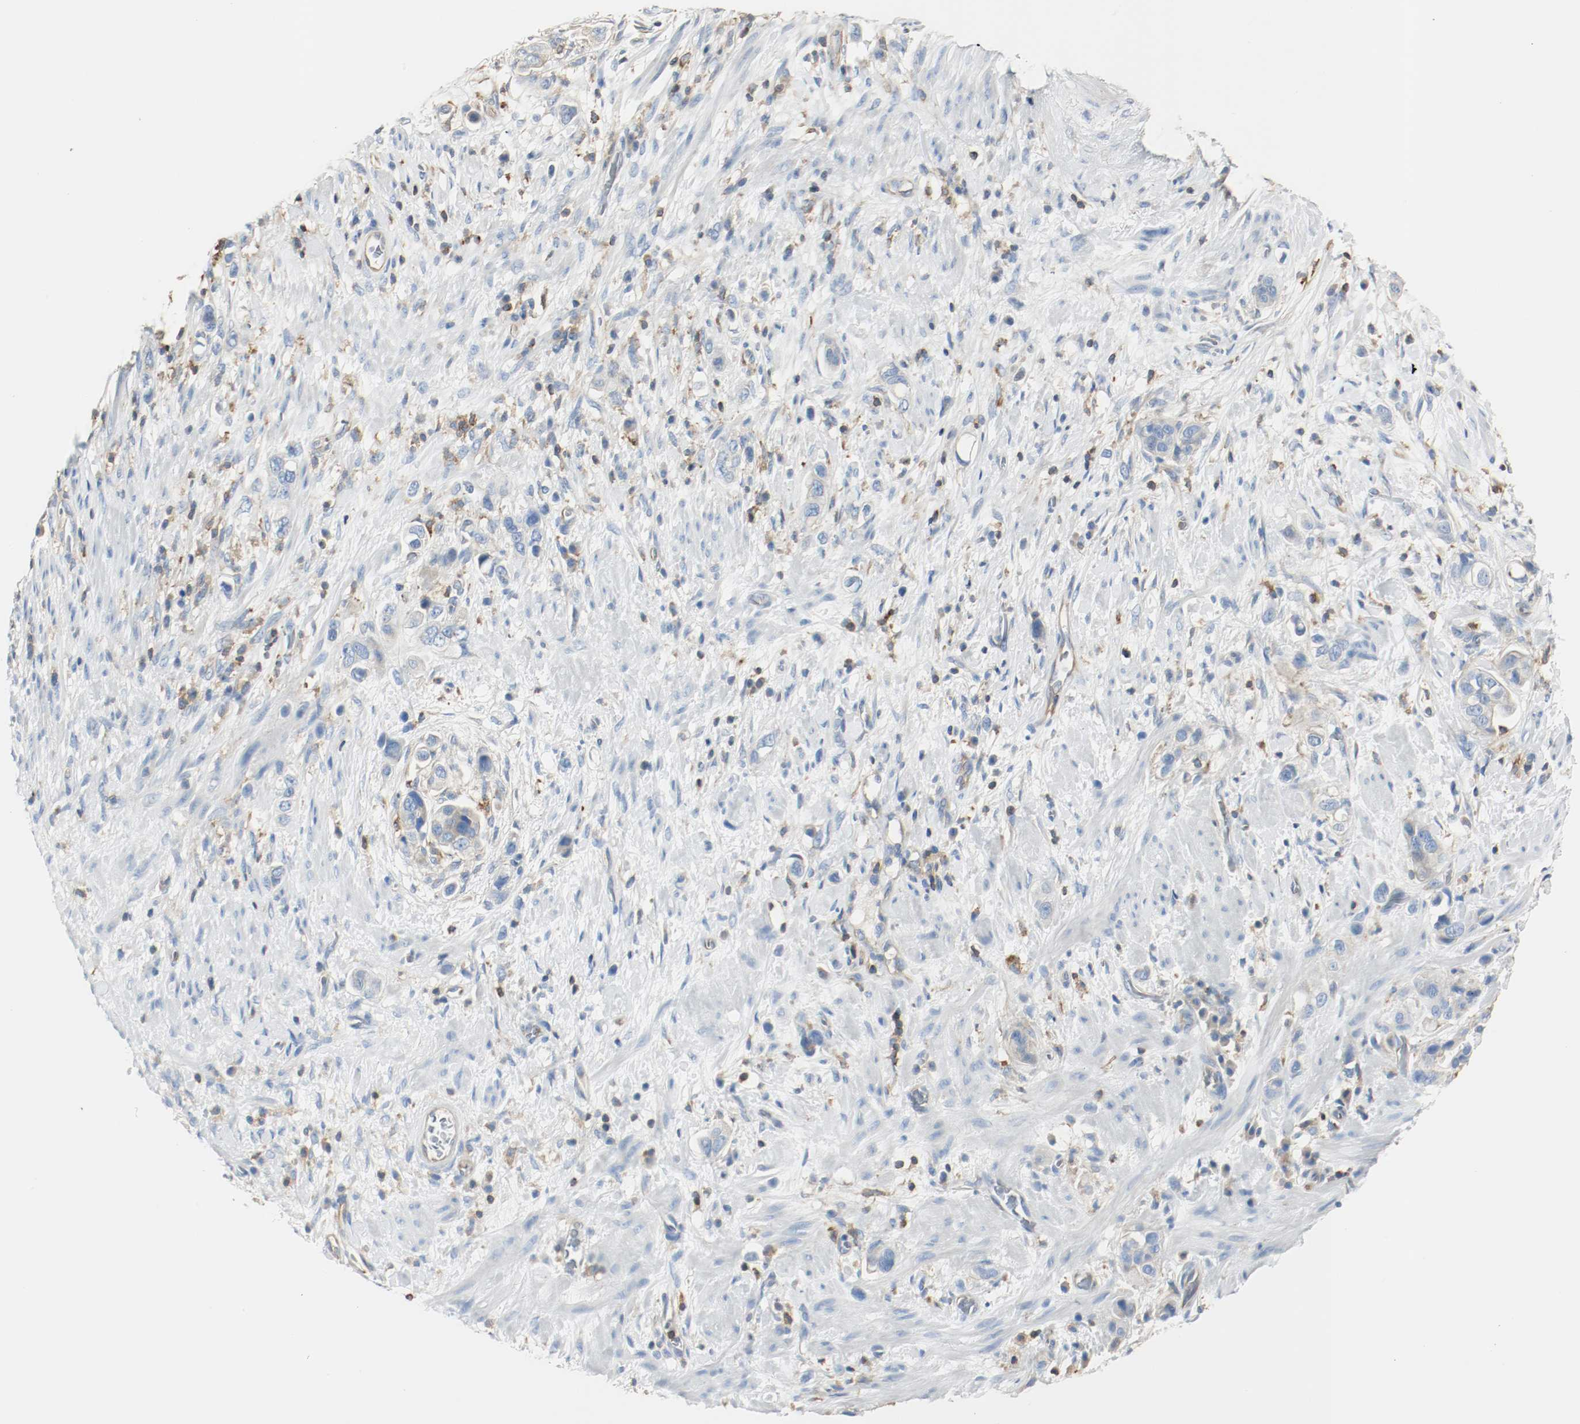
{"staining": {"intensity": "negative", "quantity": "none", "location": "none"}, "tissue": "stomach cancer", "cell_type": "Tumor cells", "image_type": "cancer", "snomed": [{"axis": "morphology", "description": "Adenocarcinoma, NOS"}, {"axis": "topography", "description": "Stomach, lower"}], "caption": "An immunohistochemistry photomicrograph of adenocarcinoma (stomach) is shown. There is no staining in tumor cells of adenocarcinoma (stomach). (Immunohistochemistry (ihc), brightfield microscopy, high magnification).", "gene": "ARPC1B", "patient": {"sex": "female", "age": 93}}